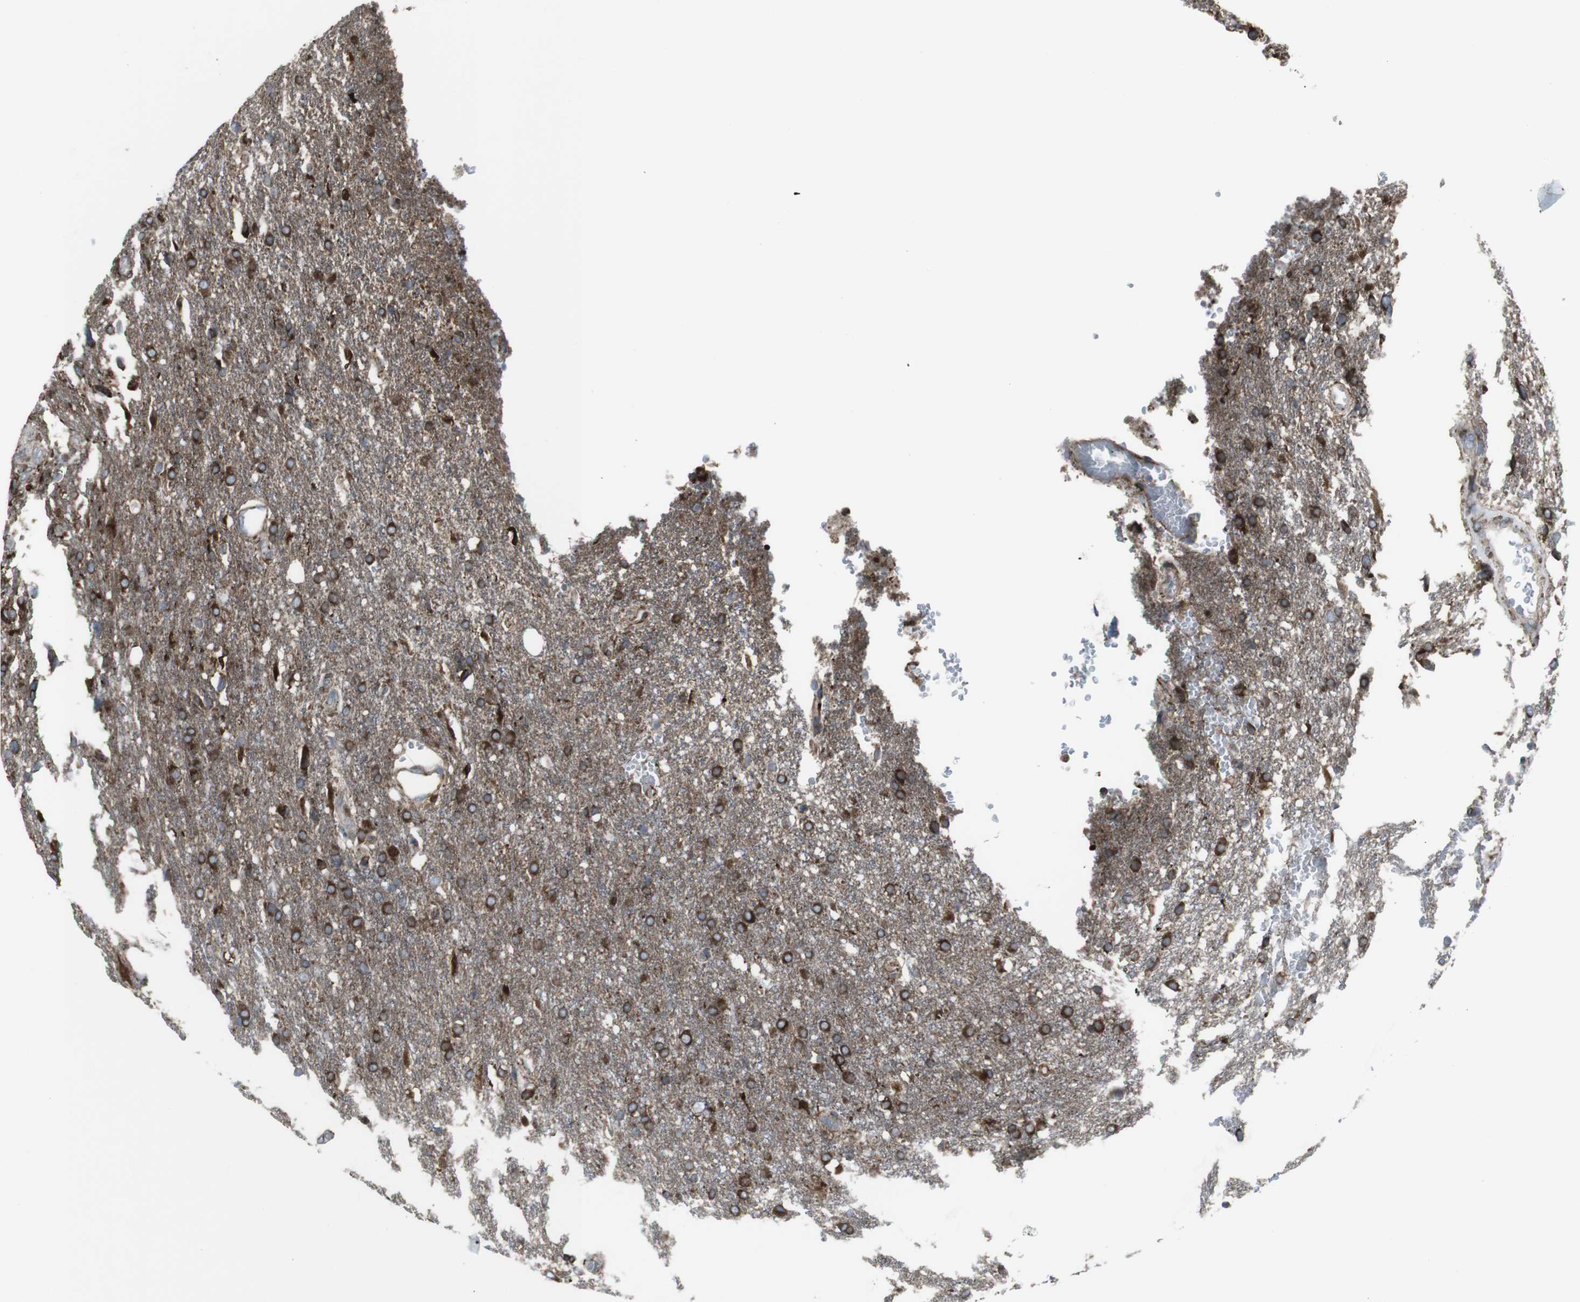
{"staining": {"intensity": "strong", "quantity": ">75%", "location": "cytoplasmic/membranous"}, "tissue": "glioma", "cell_type": "Tumor cells", "image_type": "cancer", "snomed": [{"axis": "morphology", "description": "Glioma, malignant, High grade"}, {"axis": "topography", "description": "Brain"}], "caption": "Malignant glioma (high-grade) stained with DAB (3,3'-diaminobenzidine) immunohistochemistry (IHC) shows high levels of strong cytoplasmic/membranous positivity in about >75% of tumor cells.", "gene": "LNPK", "patient": {"sex": "female", "age": 58}}